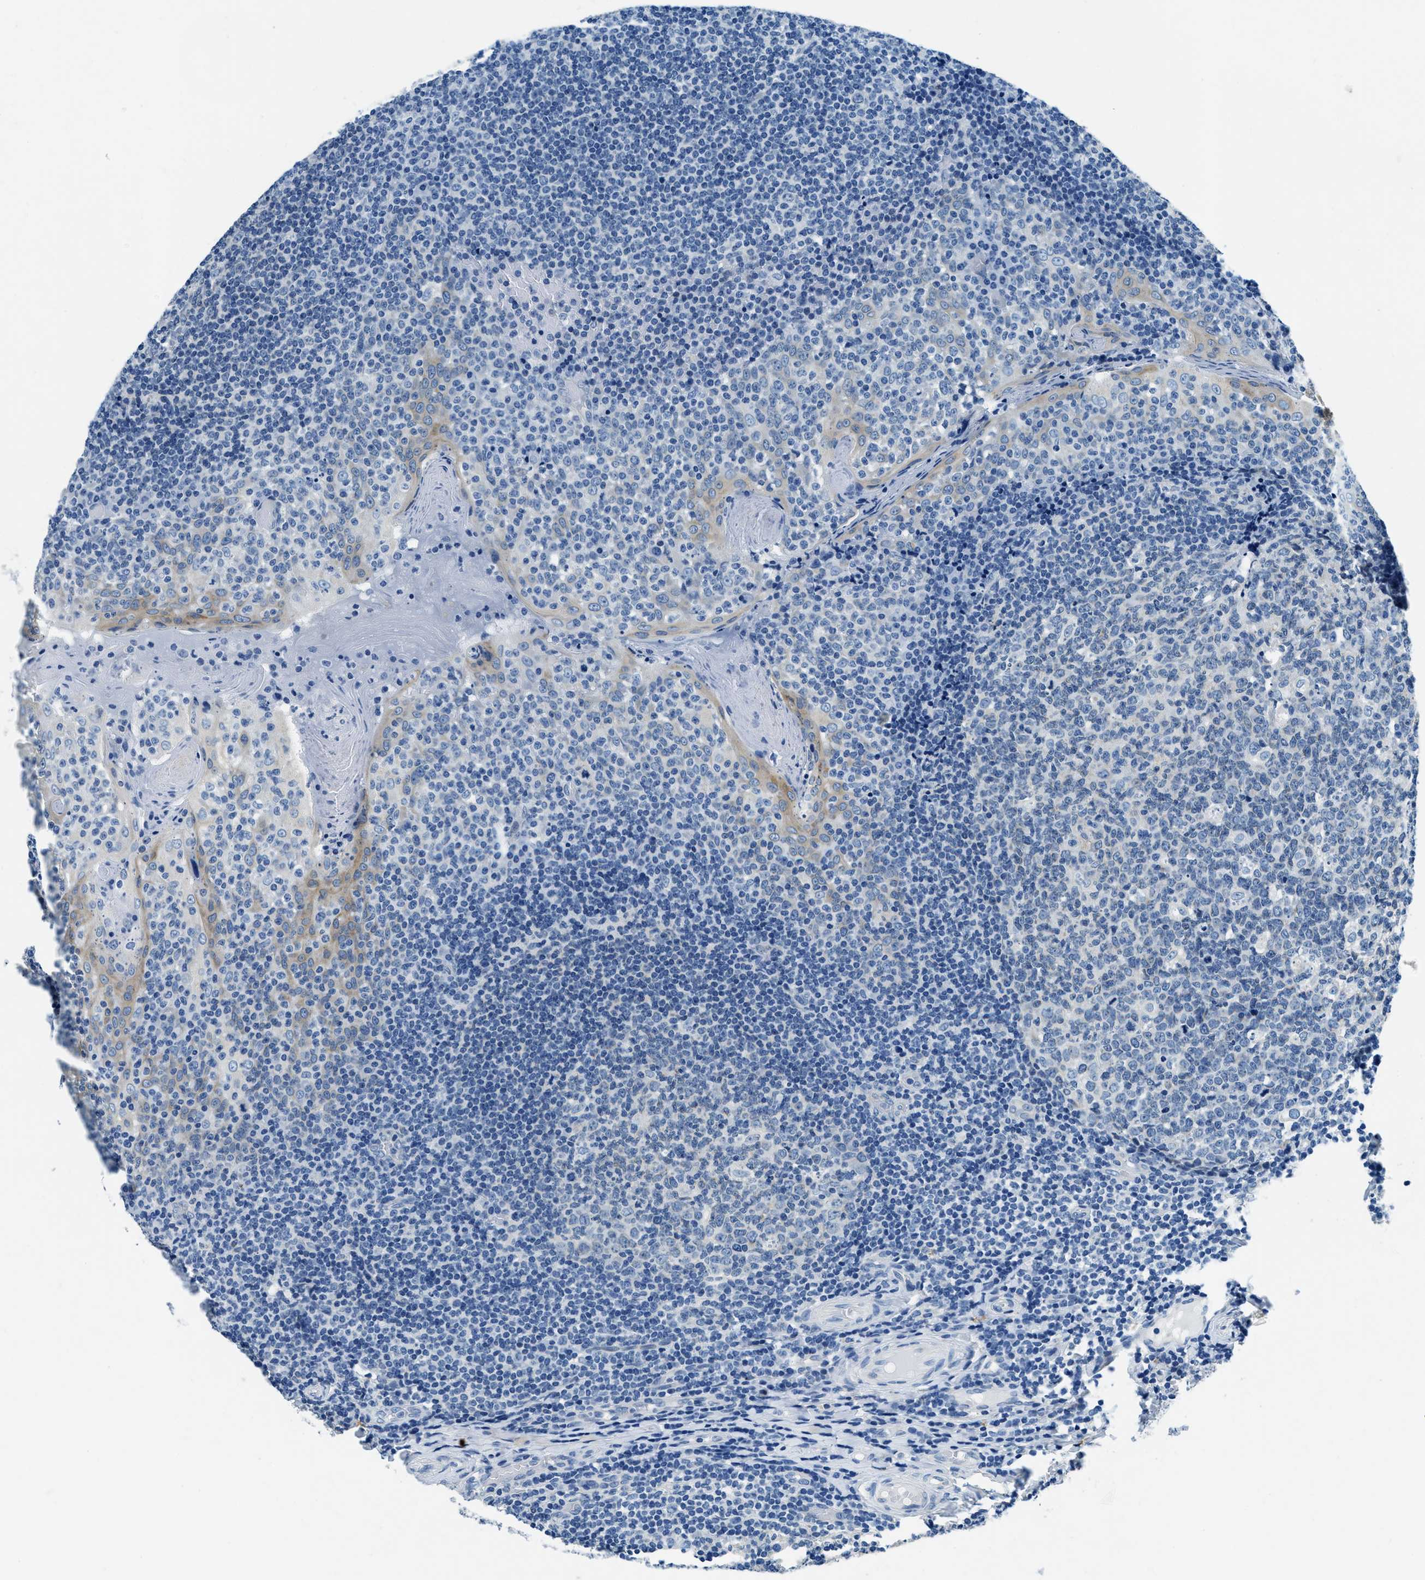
{"staining": {"intensity": "negative", "quantity": "none", "location": "none"}, "tissue": "tonsil", "cell_type": "Germinal center cells", "image_type": "normal", "snomed": [{"axis": "morphology", "description": "Normal tissue, NOS"}, {"axis": "topography", "description": "Tonsil"}], "caption": "There is no significant positivity in germinal center cells of tonsil. Nuclei are stained in blue.", "gene": "UBAC2", "patient": {"sex": "female", "age": 19}}